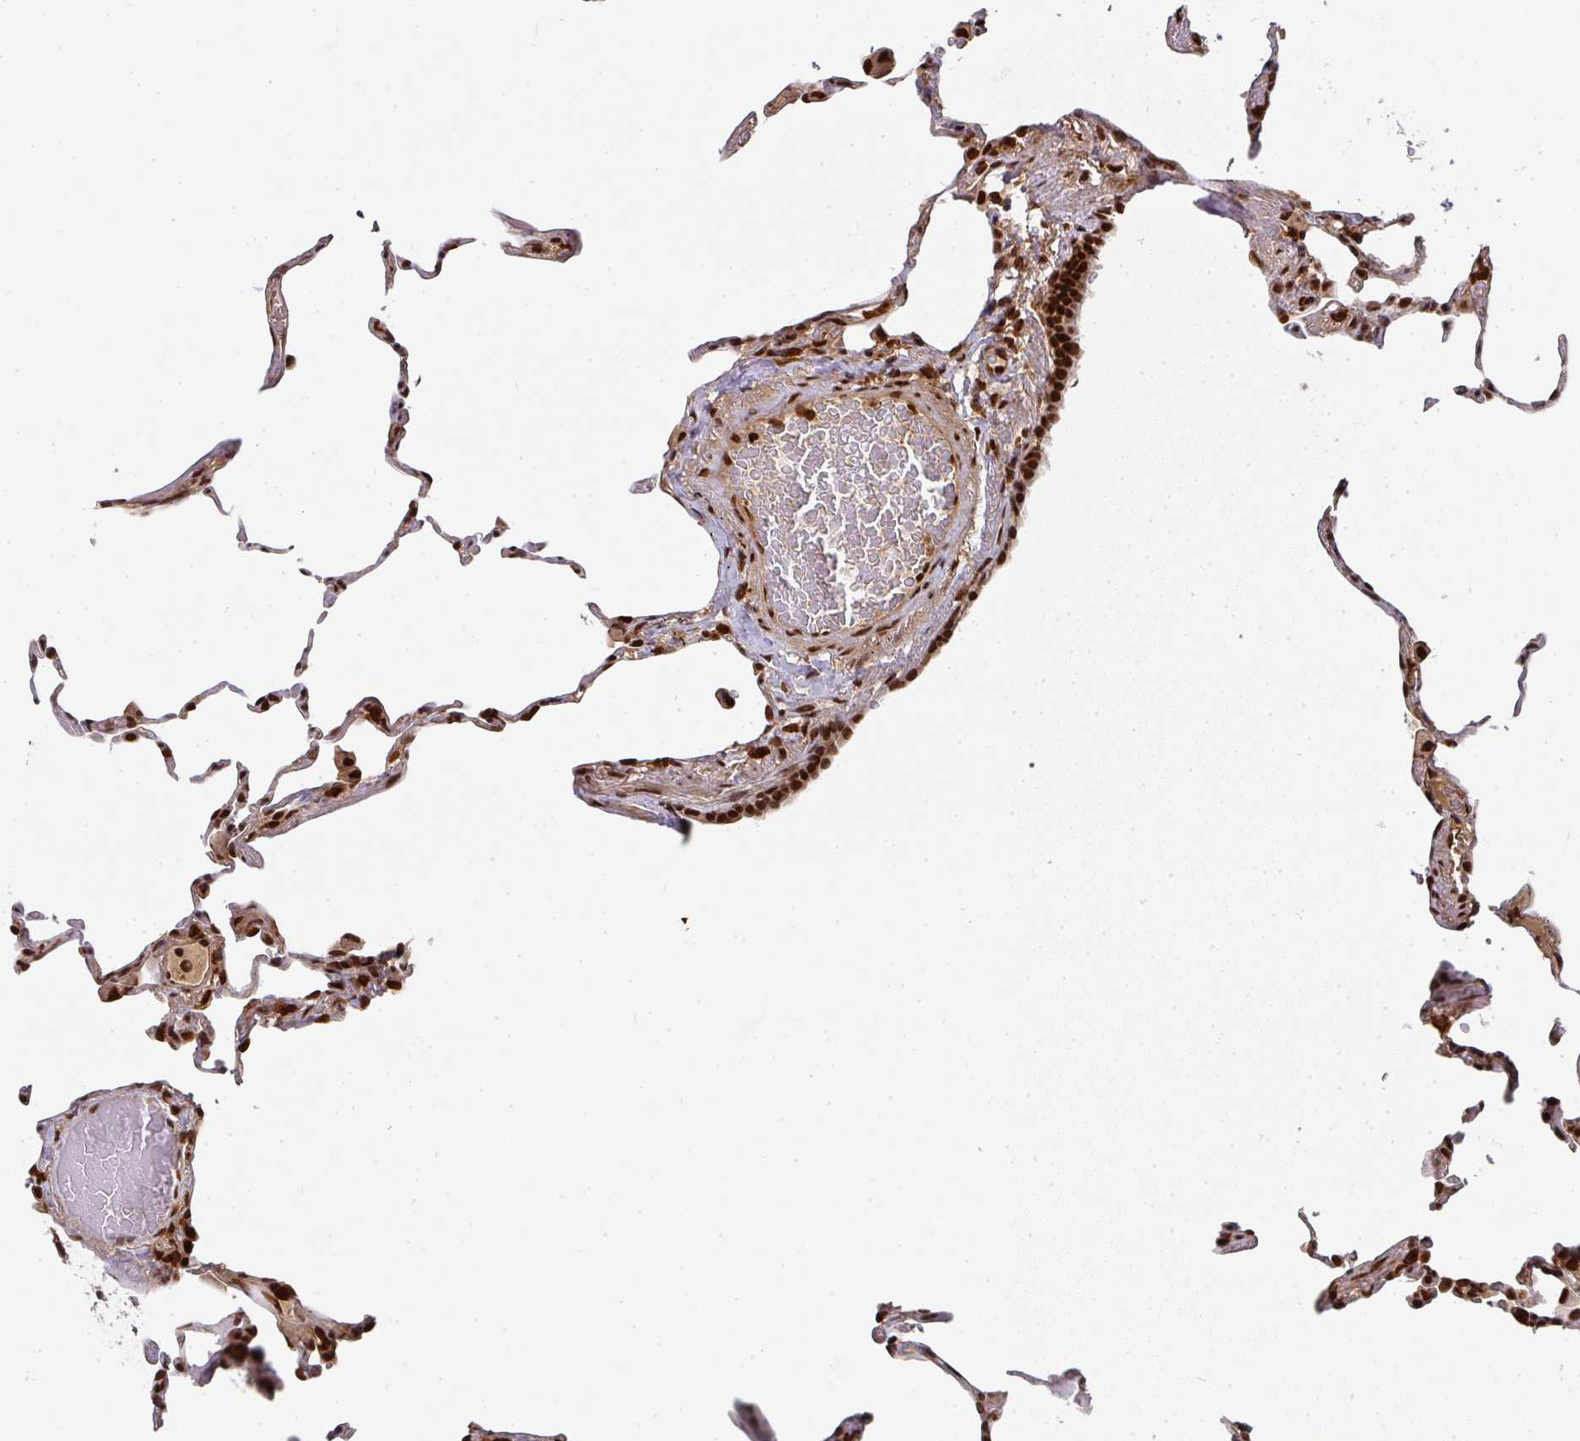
{"staining": {"intensity": "strong", "quantity": "25%-75%", "location": "nuclear"}, "tissue": "lung", "cell_type": "Alveolar cells", "image_type": "normal", "snomed": [{"axis": "morphology", "description": "Normal tissue, NOS"}, {"axis": "topography", "description": "Lung"}], "caption": "Immunohistochemical staining of unremarkable human lung demonstrates high levels of strong nuclear positivity in about 25%-75% of alveolar cells.", "gene": "DIDO1", "patient": {"sex": "female", "age": 57}}